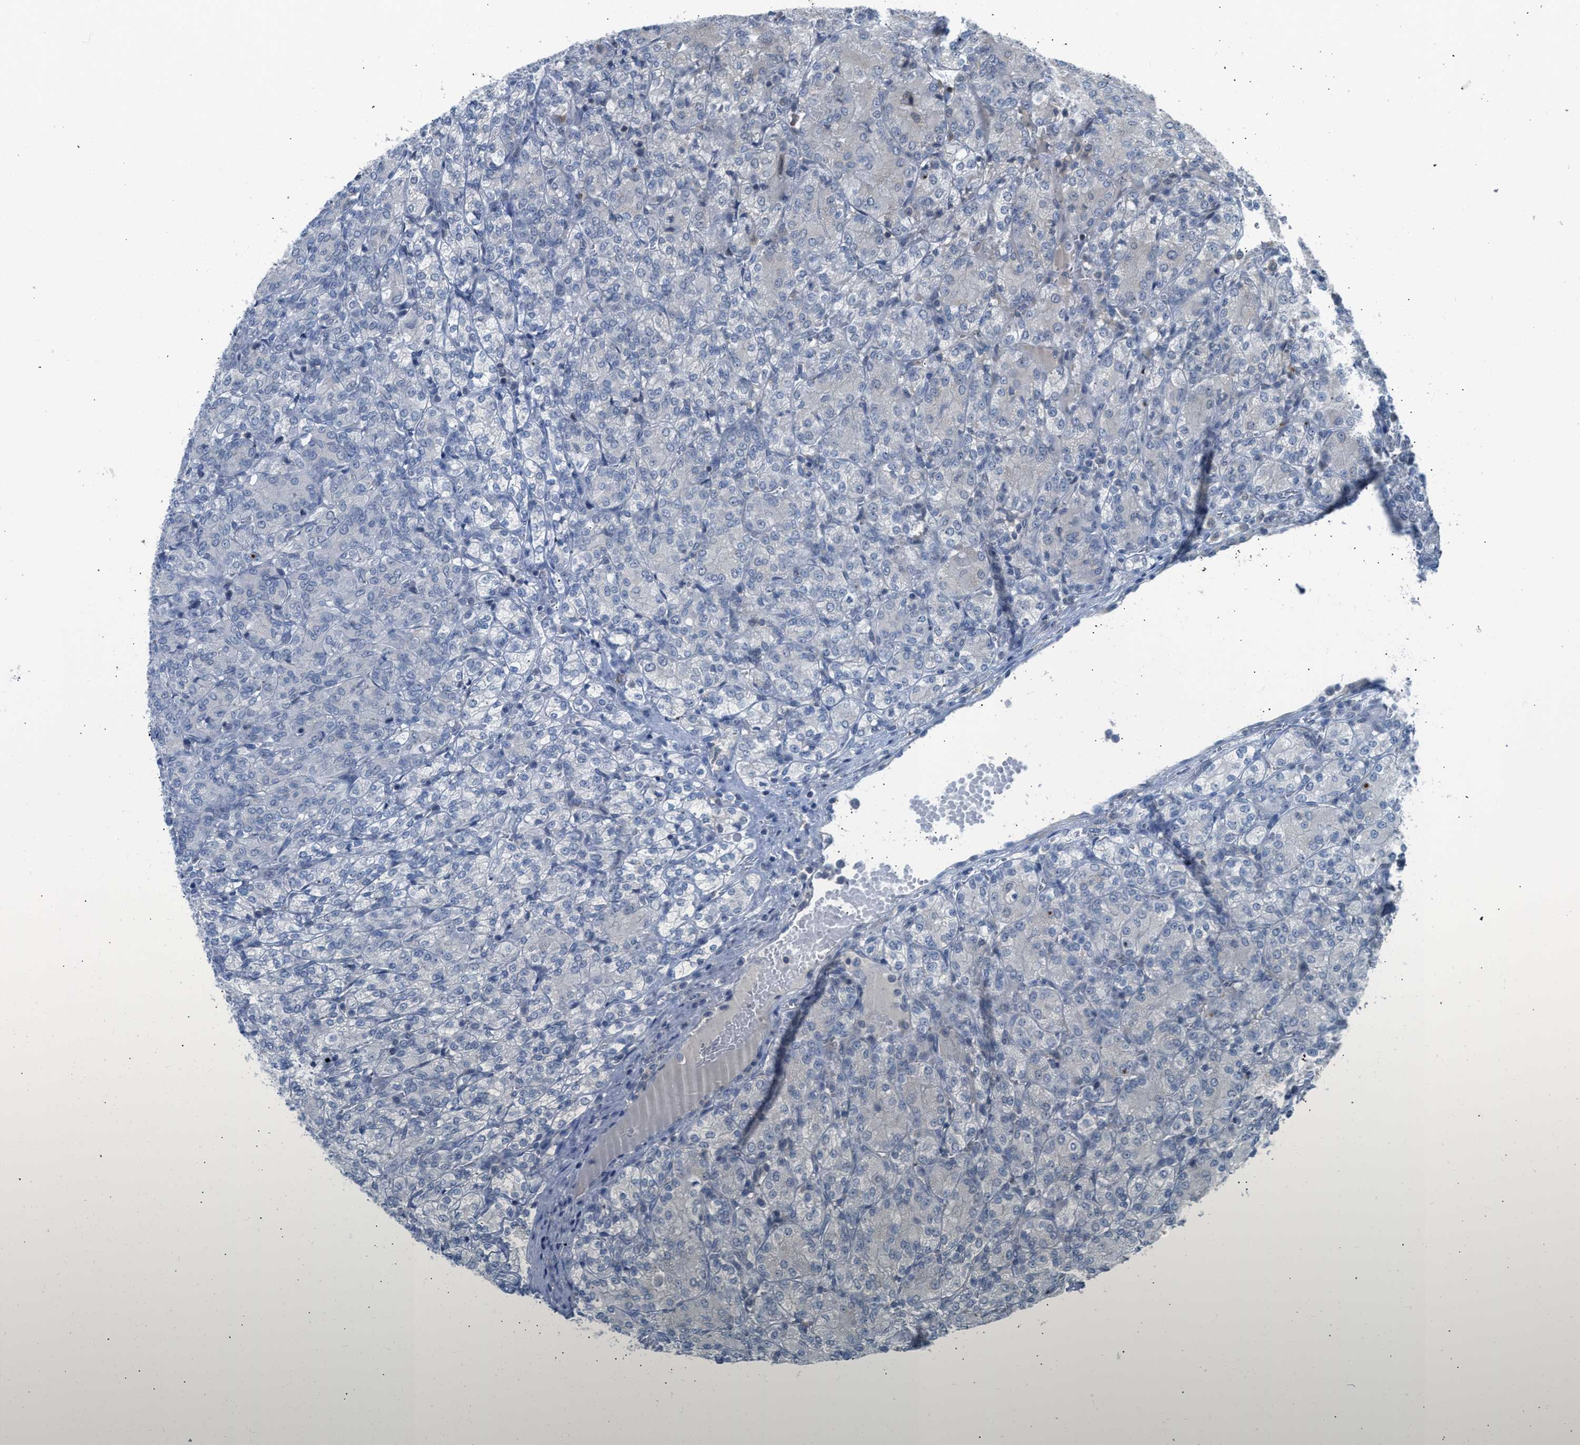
{"staining": {"intensity": "negative", "quantity": "none", "location": "none"}, "tissue": "renal cancer", "cell_type": "Tumor cells", "image_type": "cancer", "snomed": [{"axis": "morphology", "description": "Adenocarcinoma, NOS"}, {"axis": "topography", "description": "Kidney"}], "caption": "DAB immunohistochemical staining of human renal cancer (adenocarcinoma) reveals no significant positivity in tumor cells. (DAB immunohistochemistry (IHC) visualized using brightfield microscopy, high magnification).", "gene": "TTBK2", "patient": {"sex": "male", "age": 77}}